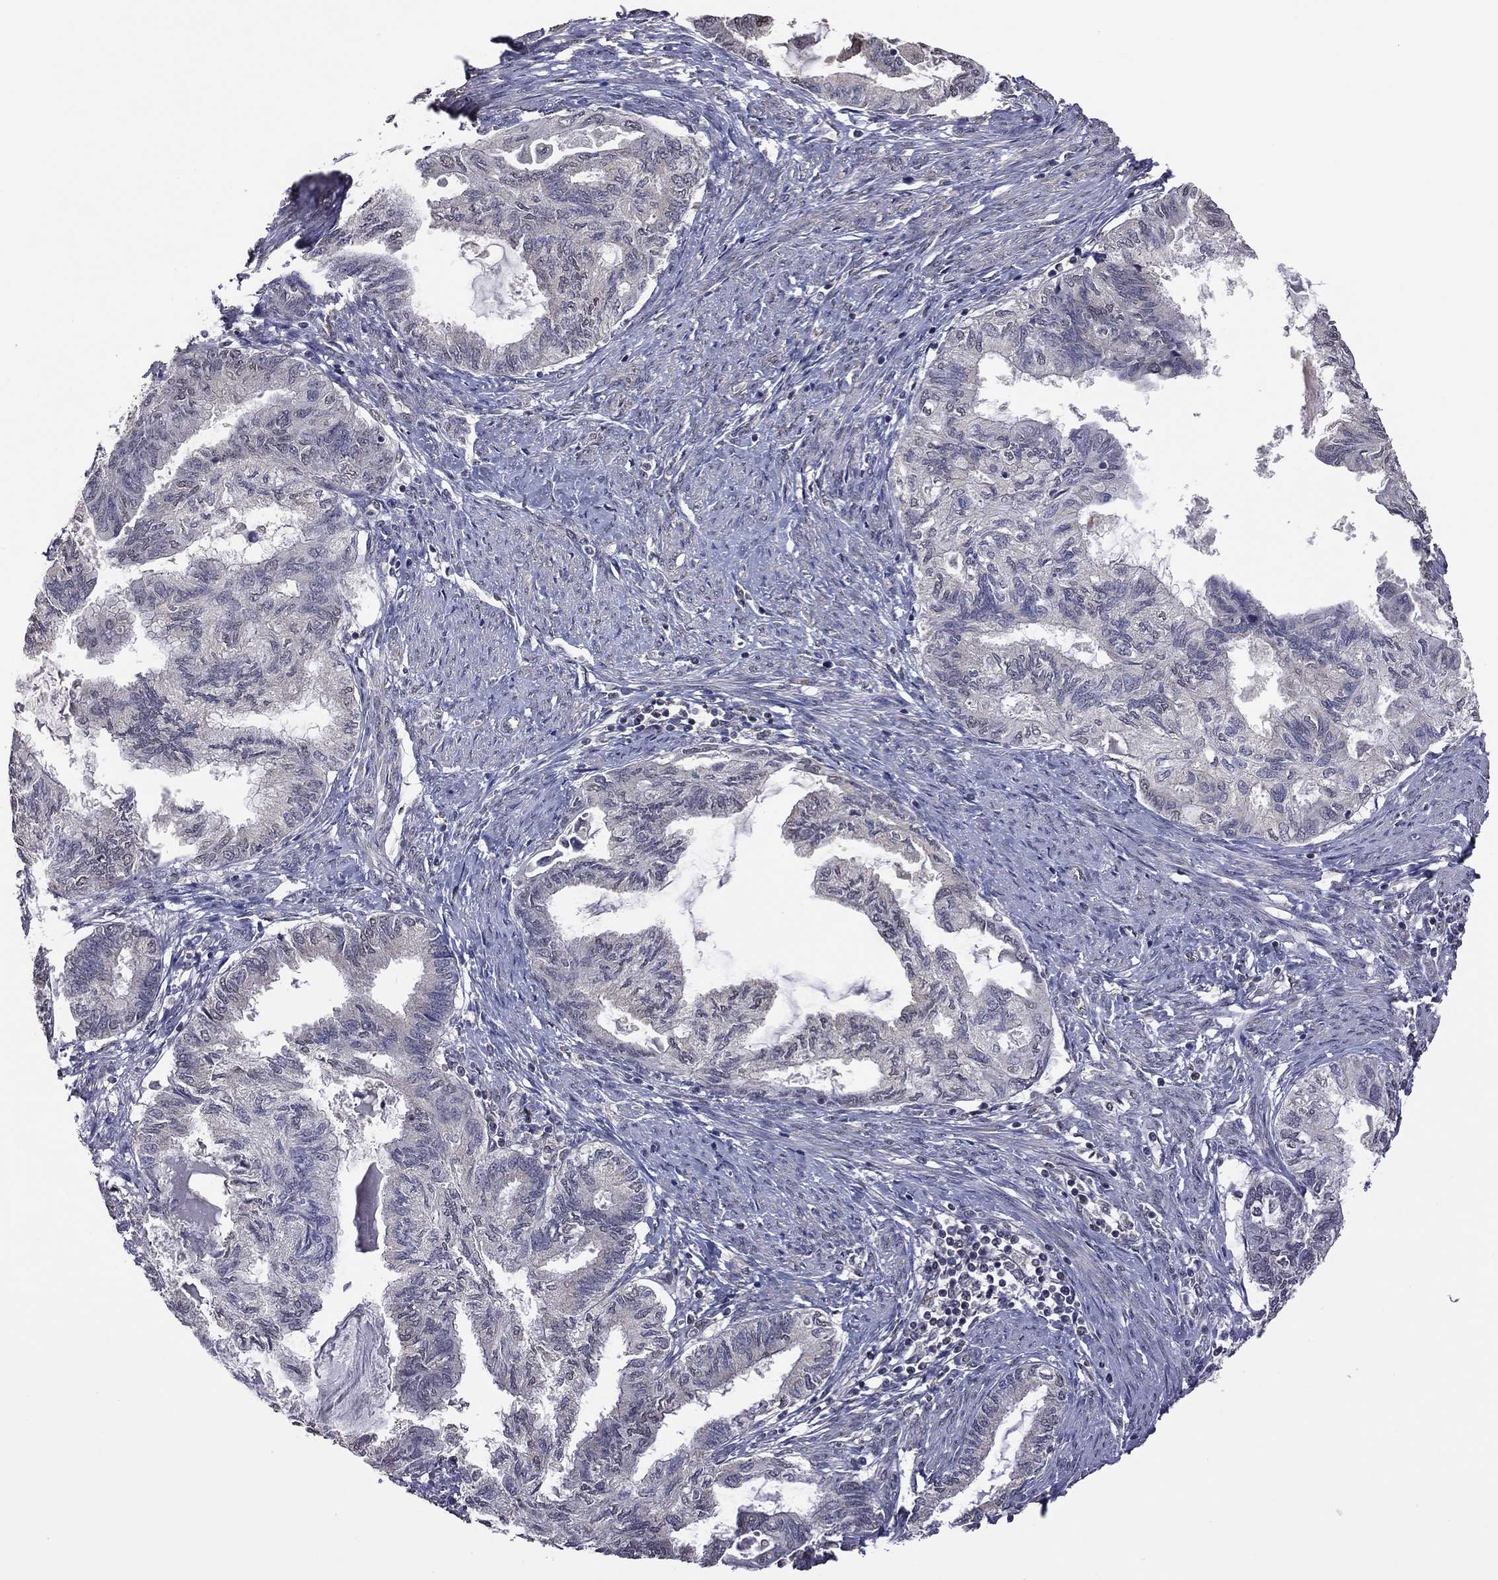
{"staining": {"intensity": "negative", "quantity": "none", "location": "none"}, "tissue": "endometrial cancer", "cell_type": "Tumor cells", "image_type": "cancer", "snomed": [{"axis": "morphology", "description": "Adenocarcinoma, NOS"}, {"axis": "topography", "description": "Endometrium"}], "caption": "Tumor cells are negative for brown protein staining in adenocarcinoma (endometrial).", "gene": "TSNARE1", "patient": {"sex": "female", "age": 86}}